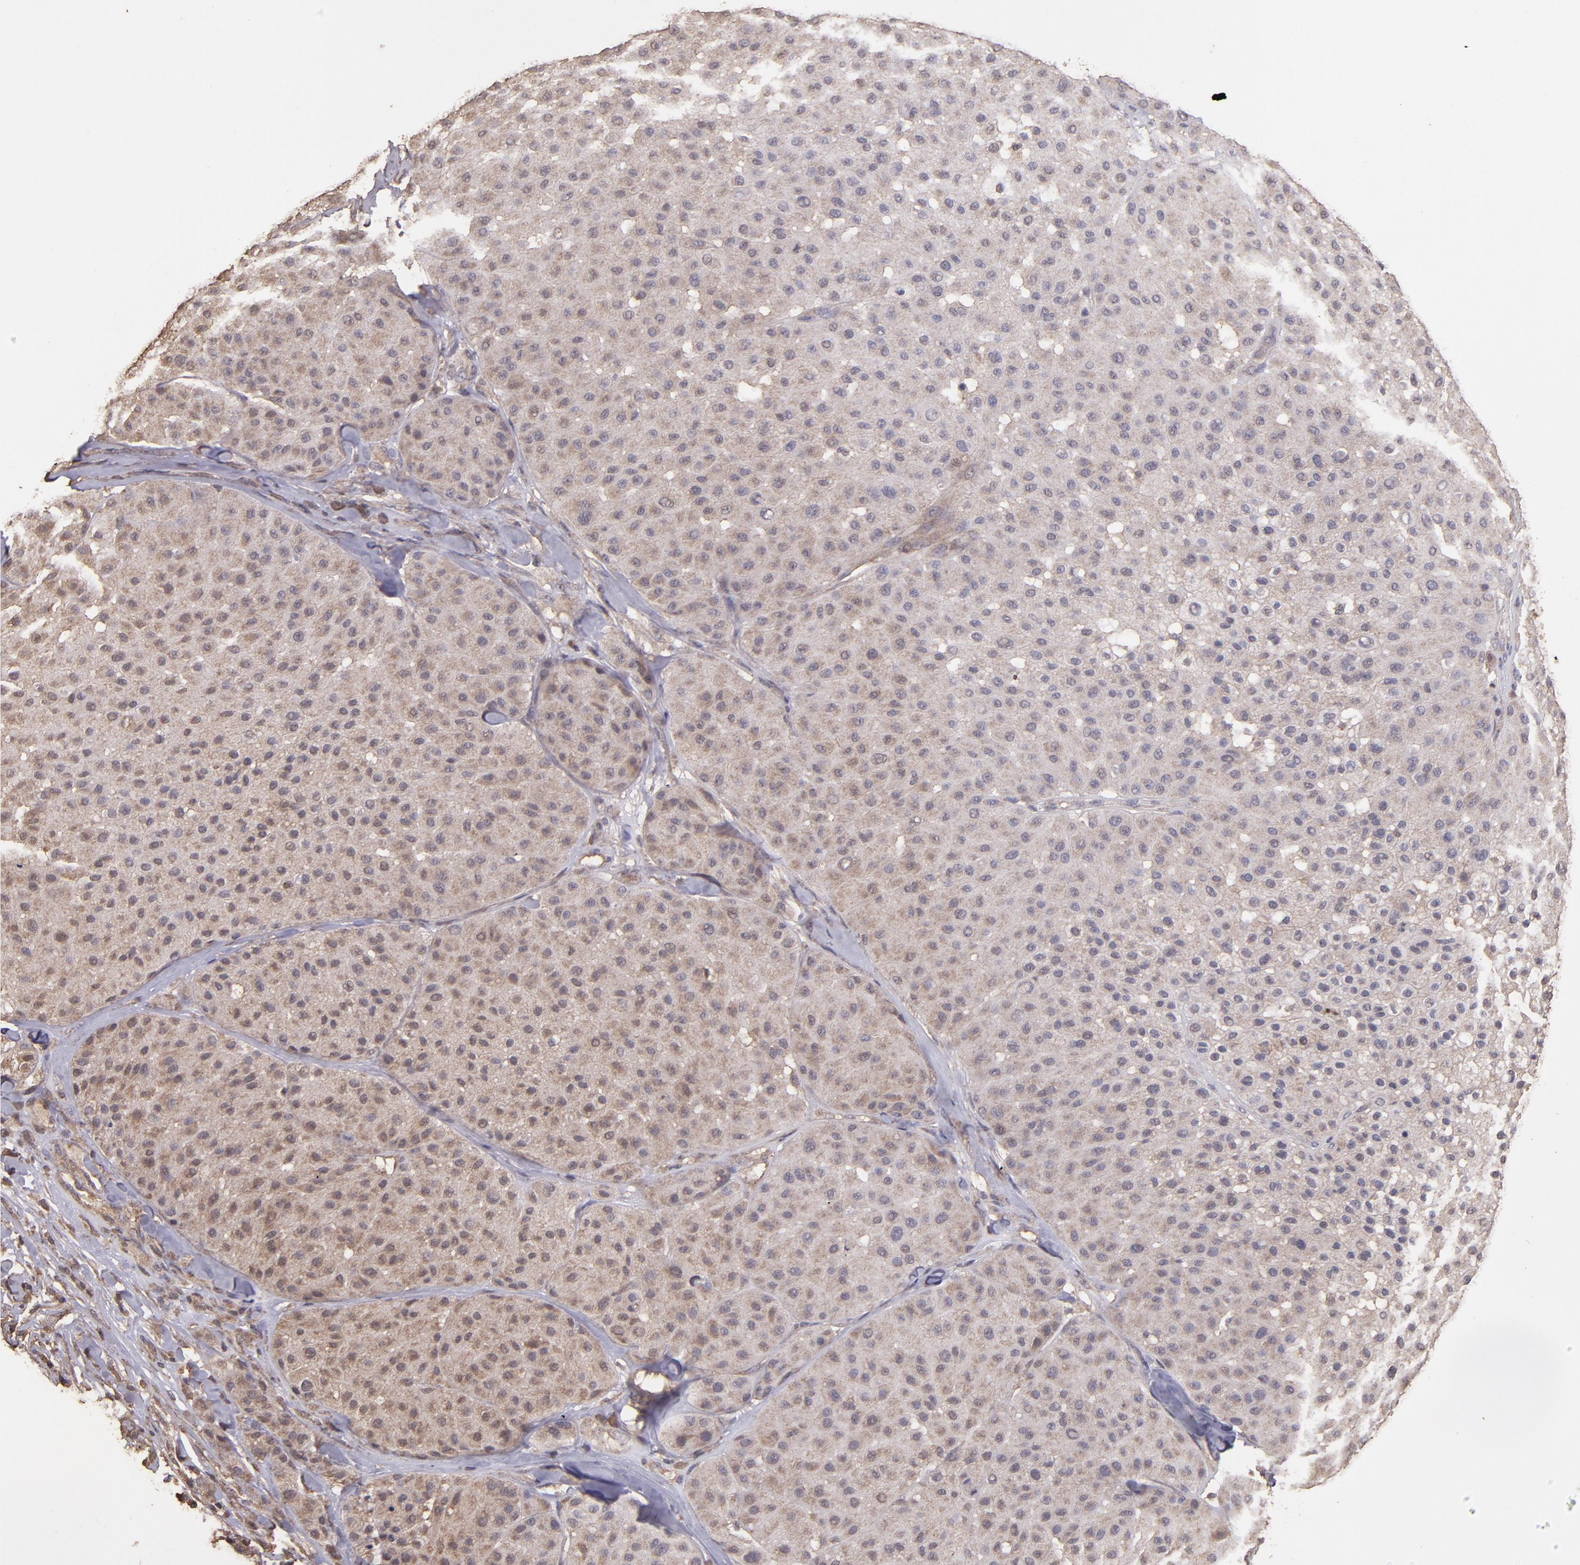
{"staining": {"intensity": "weak", "quantity": ">75%", "location": "cytoplasmic/membranous"}, "tissue": "melanoma", "cell_type": "Tumor cells", "image_type": "cancer", "snomed": [{"axis": "morphology", "description": "Normal tissue, NOS"}, {"axis": "morphology", "description": "Malignant melanoma, Metastatic site"}, {"axis": "topography", "description": "Skin"}], "caption": "An immunohistochemistry (IHC) histopathology image of neoplastic tissue is shown. Protein staining in brown shows weak cytoplasmic/membranous positivity in malignant melanoma (metastatic site) within tumor cells. The protein of interest is shown in brown color, while the nuclei are stained blue.", "gene": "HECTD1", "patient": {"sex": "male", "age": 41}}